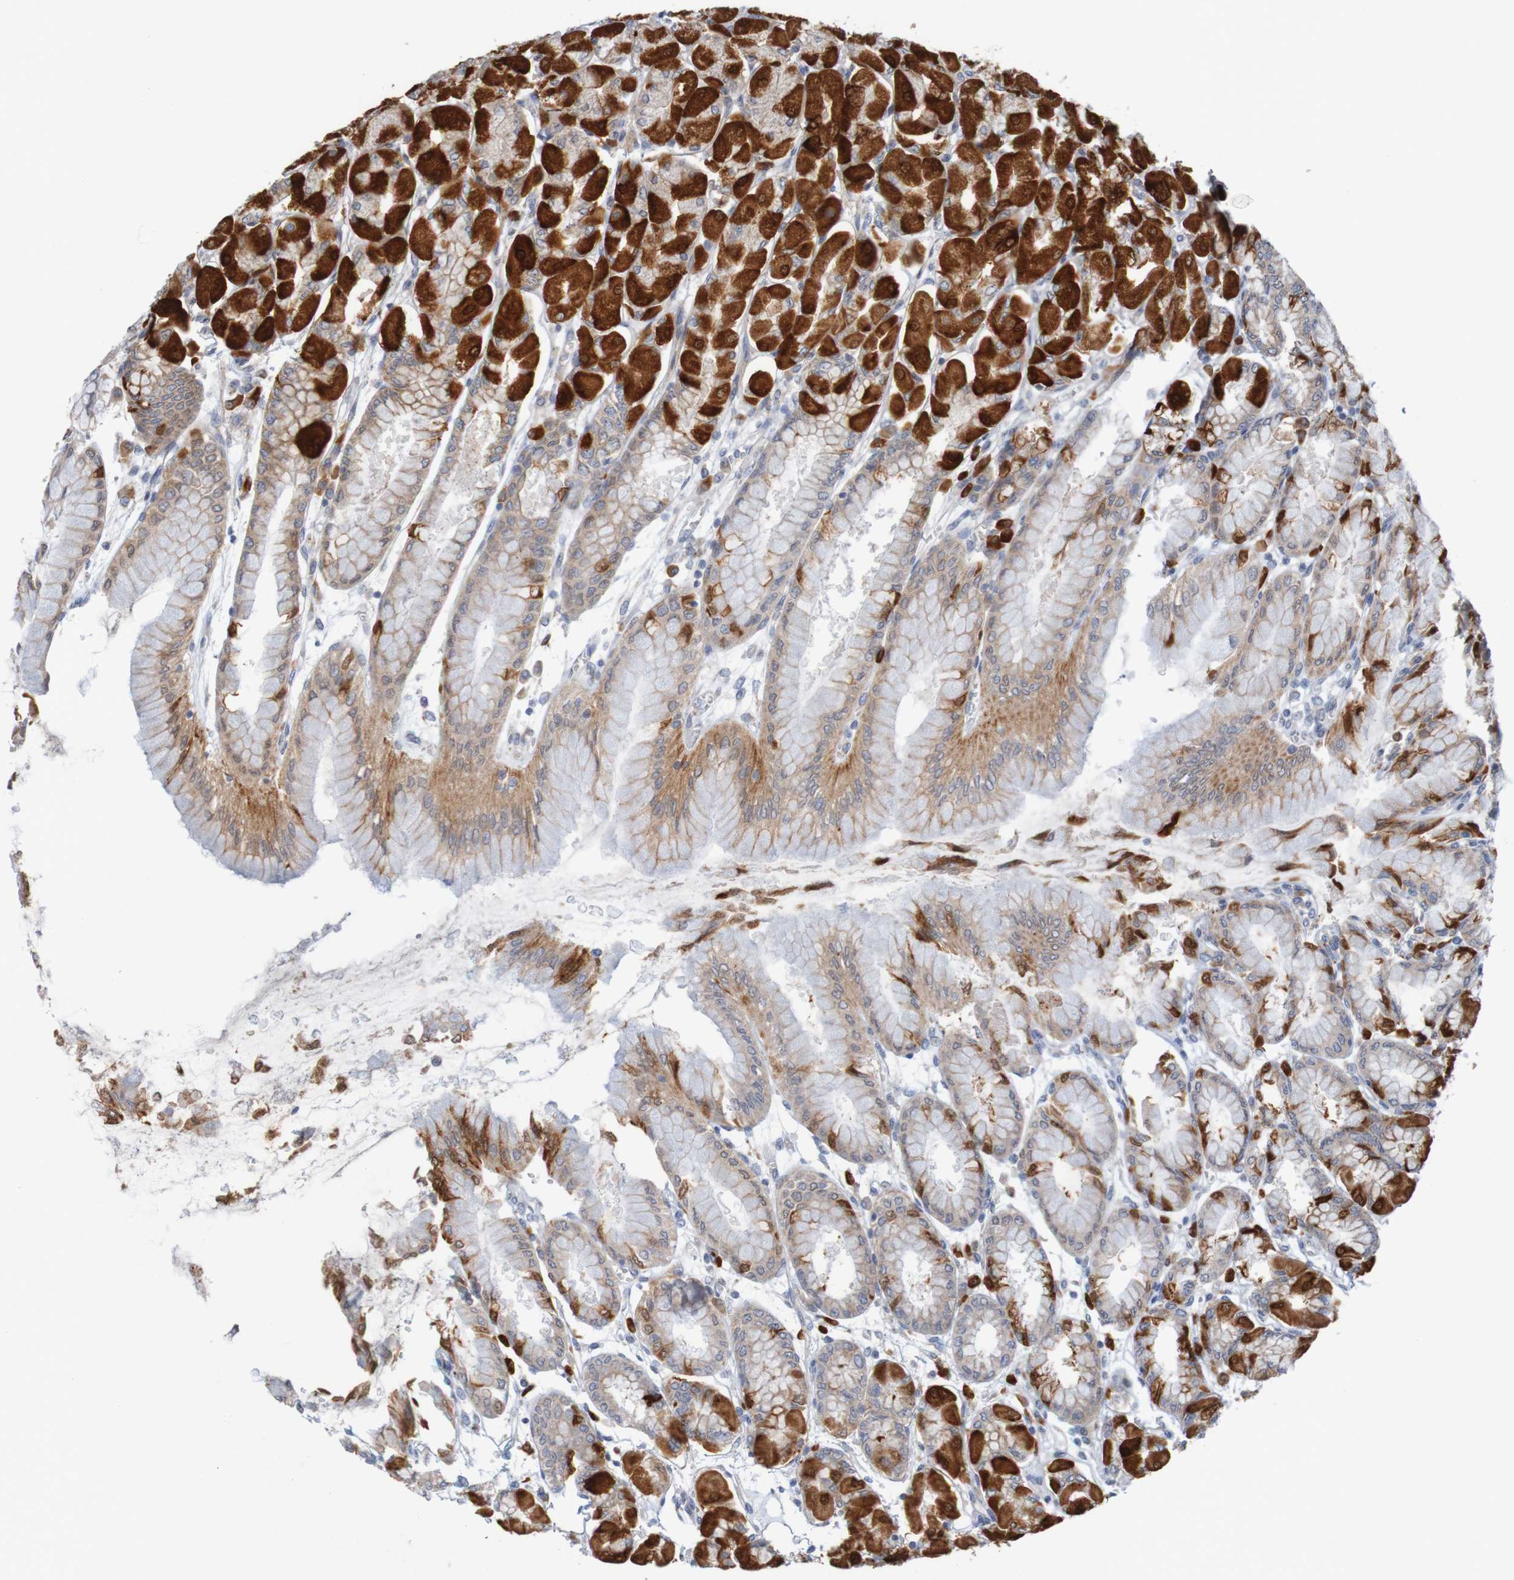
{"staining": {"intensity": "strong", "quantity": "25%-75%", "location": "cytoplasmic/membranous"}, "tissue": "stomach", "cell_type": "Glandular cells", "image_type": "normal", "snomed": [{"axis": "morphology", "description": "Normal tissue, NOS"}, {"axis": "topography", "description": "Stomach, upper"}], "caption": "Stomach stained for a protein displays strong cytoplasmic/membranous positivity in glandular cells. Nuclei are stained in blue.", "gene": "NAV2", "patient": {"sex": "female", "age": 56}}